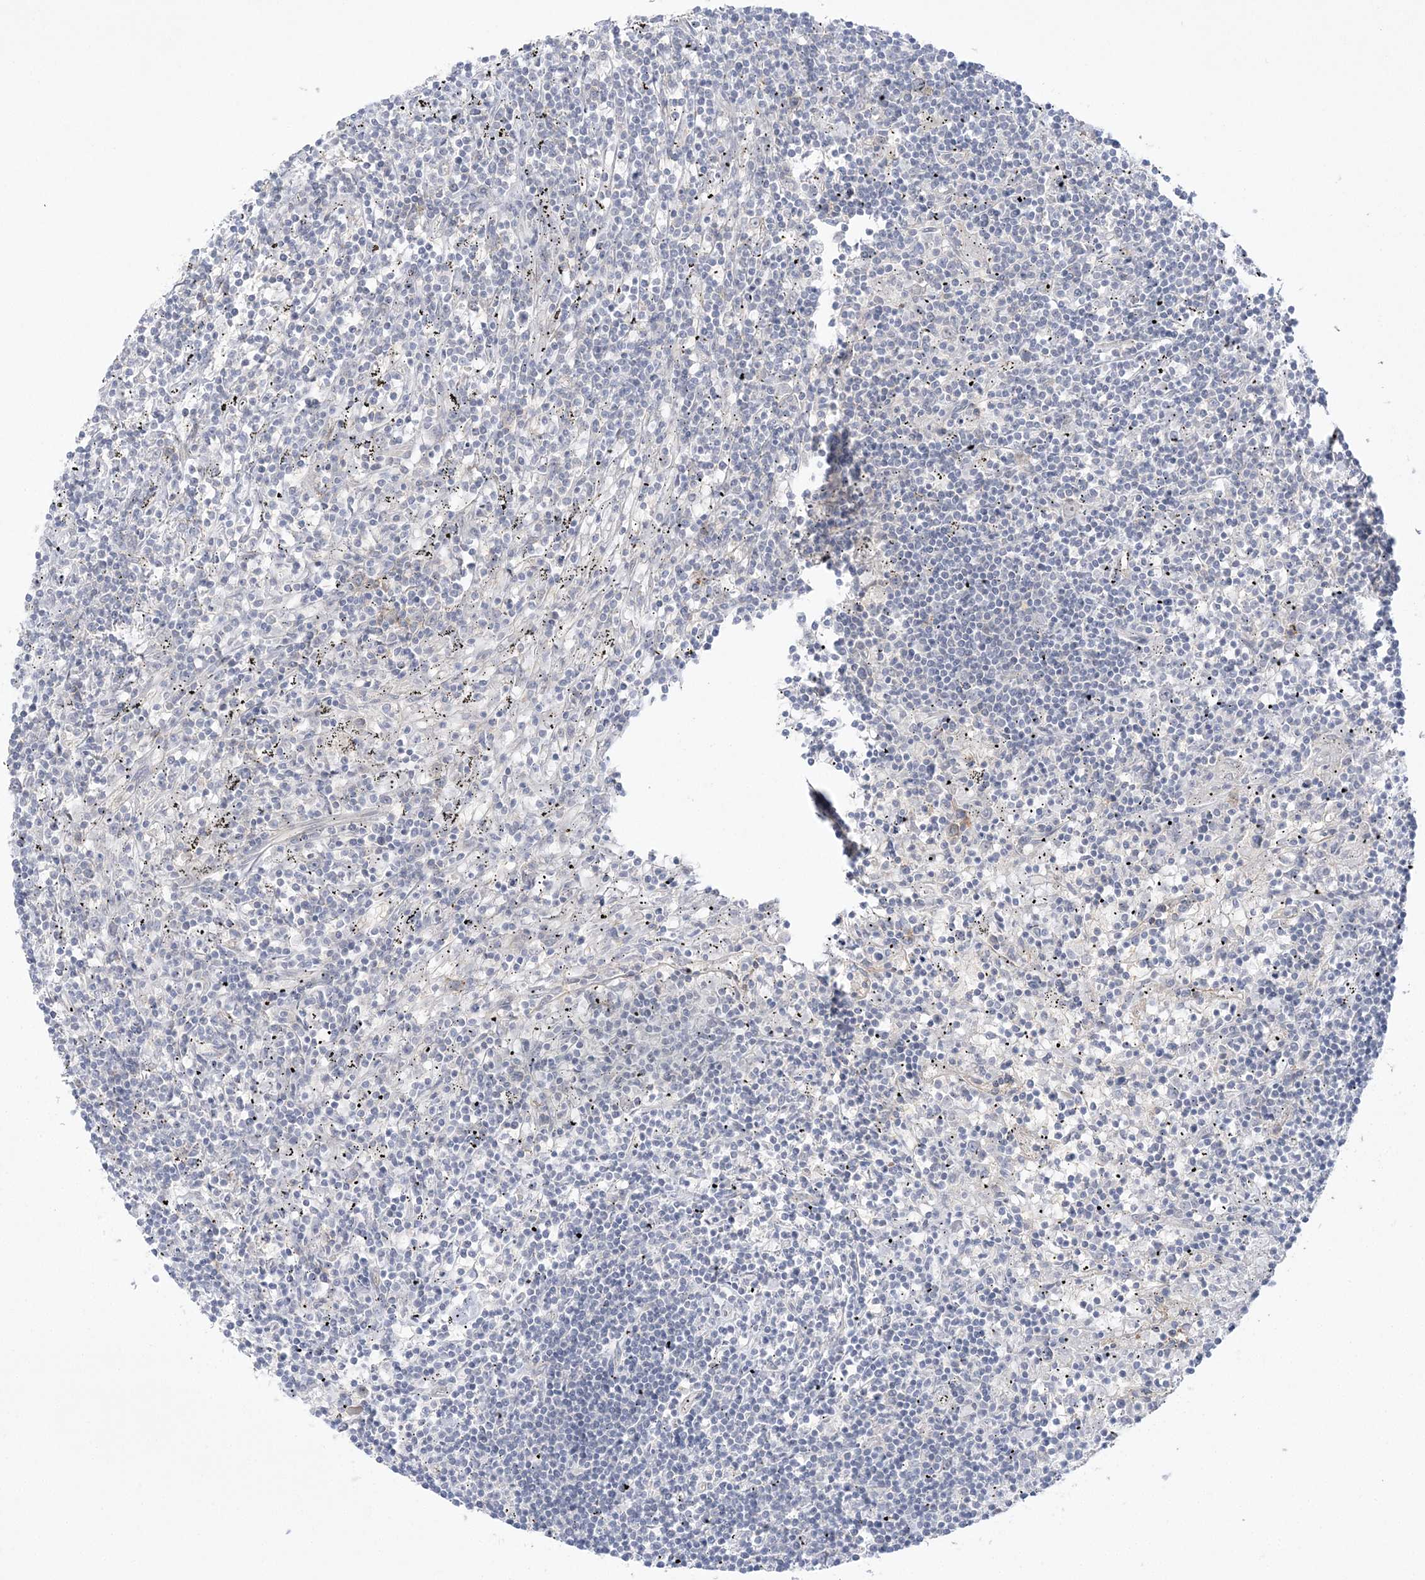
{"staining": {"intensity": "negative", "quantity": "none", "location": "none"}, "tissue": "lymphoma", "cell_type": "Tumor cells", "image_type": "cancer", "snomed": [{"axis": "morphology", "description": "Malignant lymphoma, non-Hodgkin's type, Low grade"}, {"axis": "topography", "description": "Spleen"}], "caption": "Tumor cells show no significant protein expression in lymphoma.", "gene": "ADAMTS12", "patient": {"sex": "male", "age": 76}}